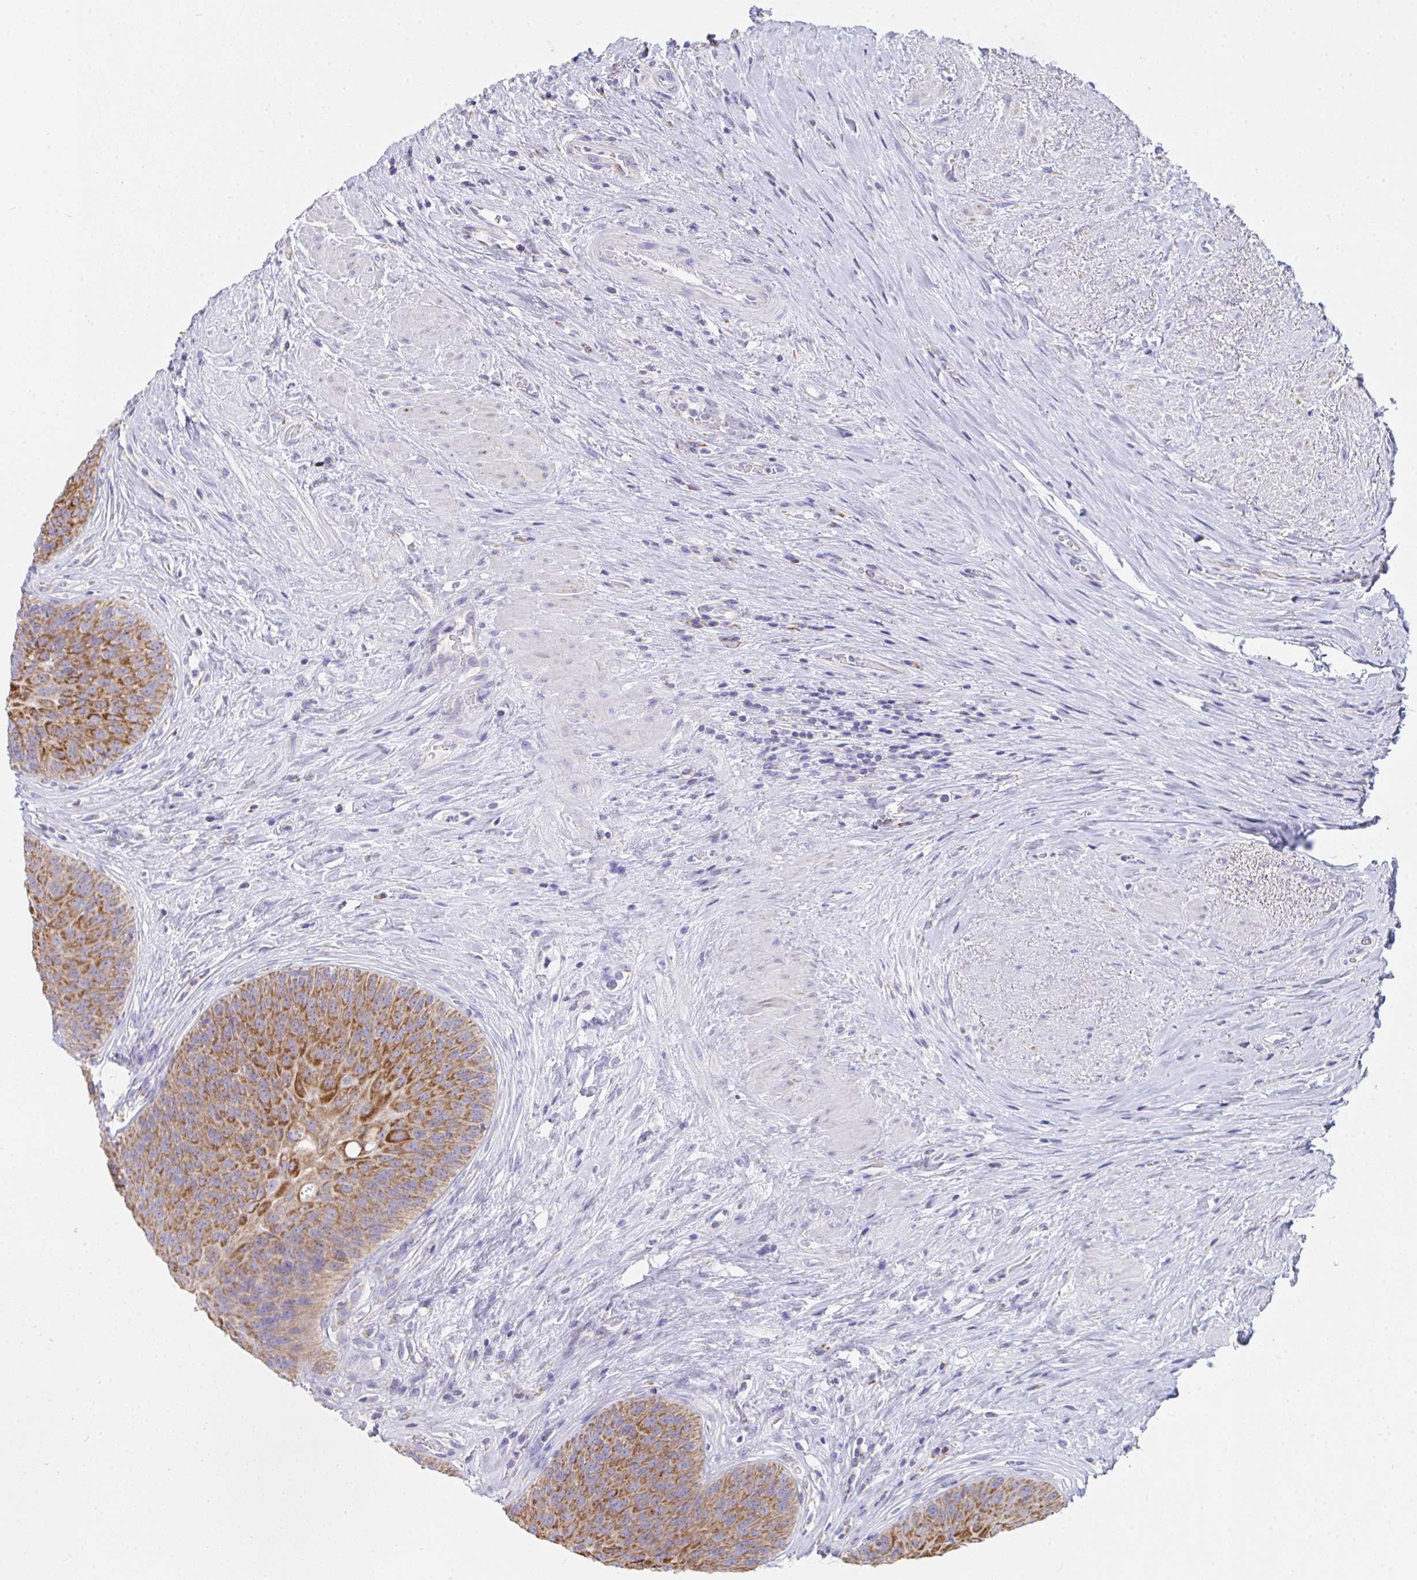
{"staining": {"intensity": "moderate", "quantity": ">75%", "location": "cytoplasmic/membranous"}, "tissue": "urinary bladder", "cell_type": "Urothelial cells", "image_type": "normal", "snomed": [{"axis": "morphology", "description": "Normal tissue, NOS"}, {"axis": "topography", "description": "Urinary bladder"}], "caption": "Protein expression by immunohistochemistry (IHC) demonstrates moderate cytoplasmic/membranous expression in about >75% of urothelial cells in unremarkable urinary bladder. (Brightfield microscopy of DAB IHC at high magnification).", "gene": "AIFM1", "patient": {"sex": "female", "age": 56}}